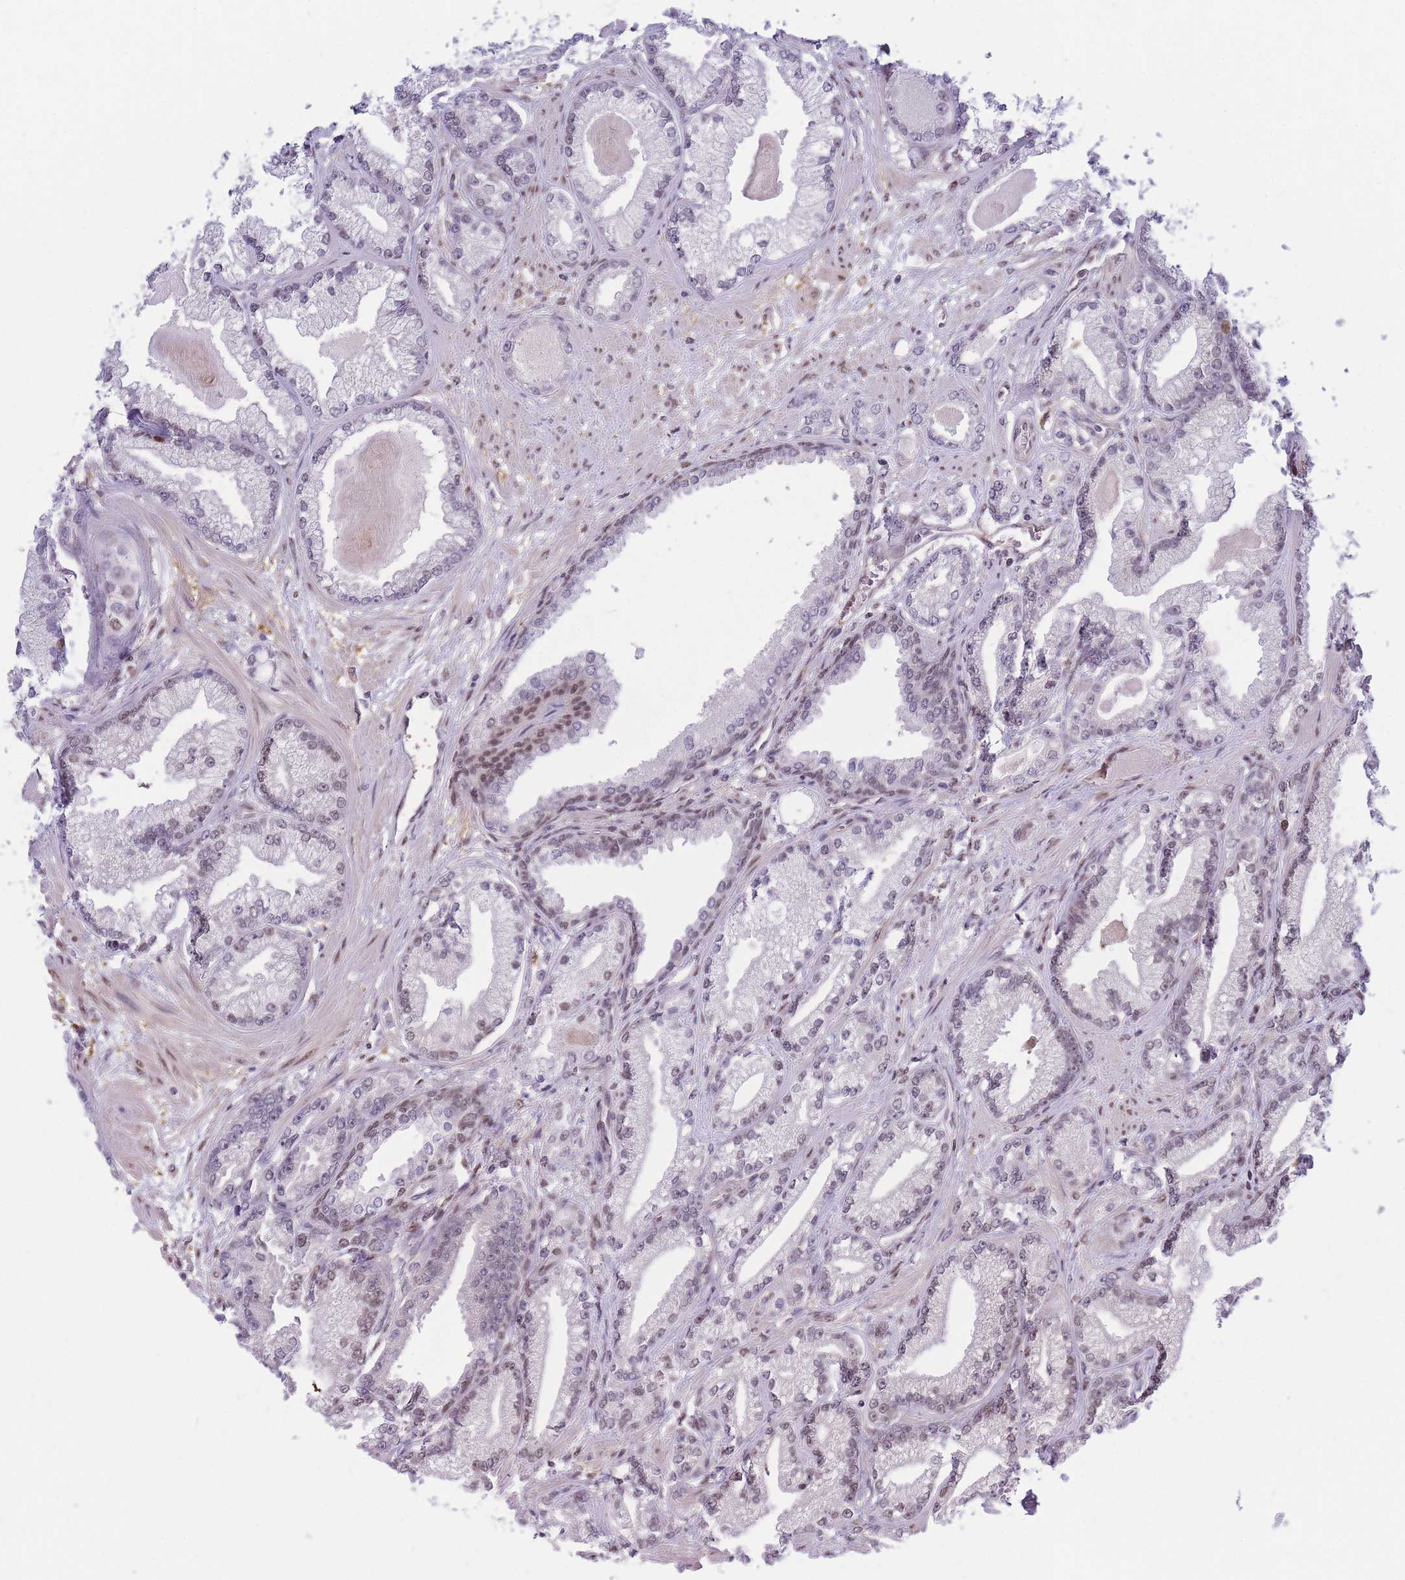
{"staining": {"intensity": "weak", "quantity": "<25%", "location": "nuclear"}, "tissue": "prostate cancer", "cell_type": "Tumor cells", "image_type": "cancer", "snomed": [{"axis": "morphology", "description": "Adenocarcinoma, Low grade"}, {"axis": "topography", "description": "Prostate"}], "caption": "Prostate cancer (low-grade adenocarcinoma) was stained to show a protein in brown. There is no significant staining in tumor cells.", "gene": "CRACD", "patient": {"sex": "male", "age": 64}}